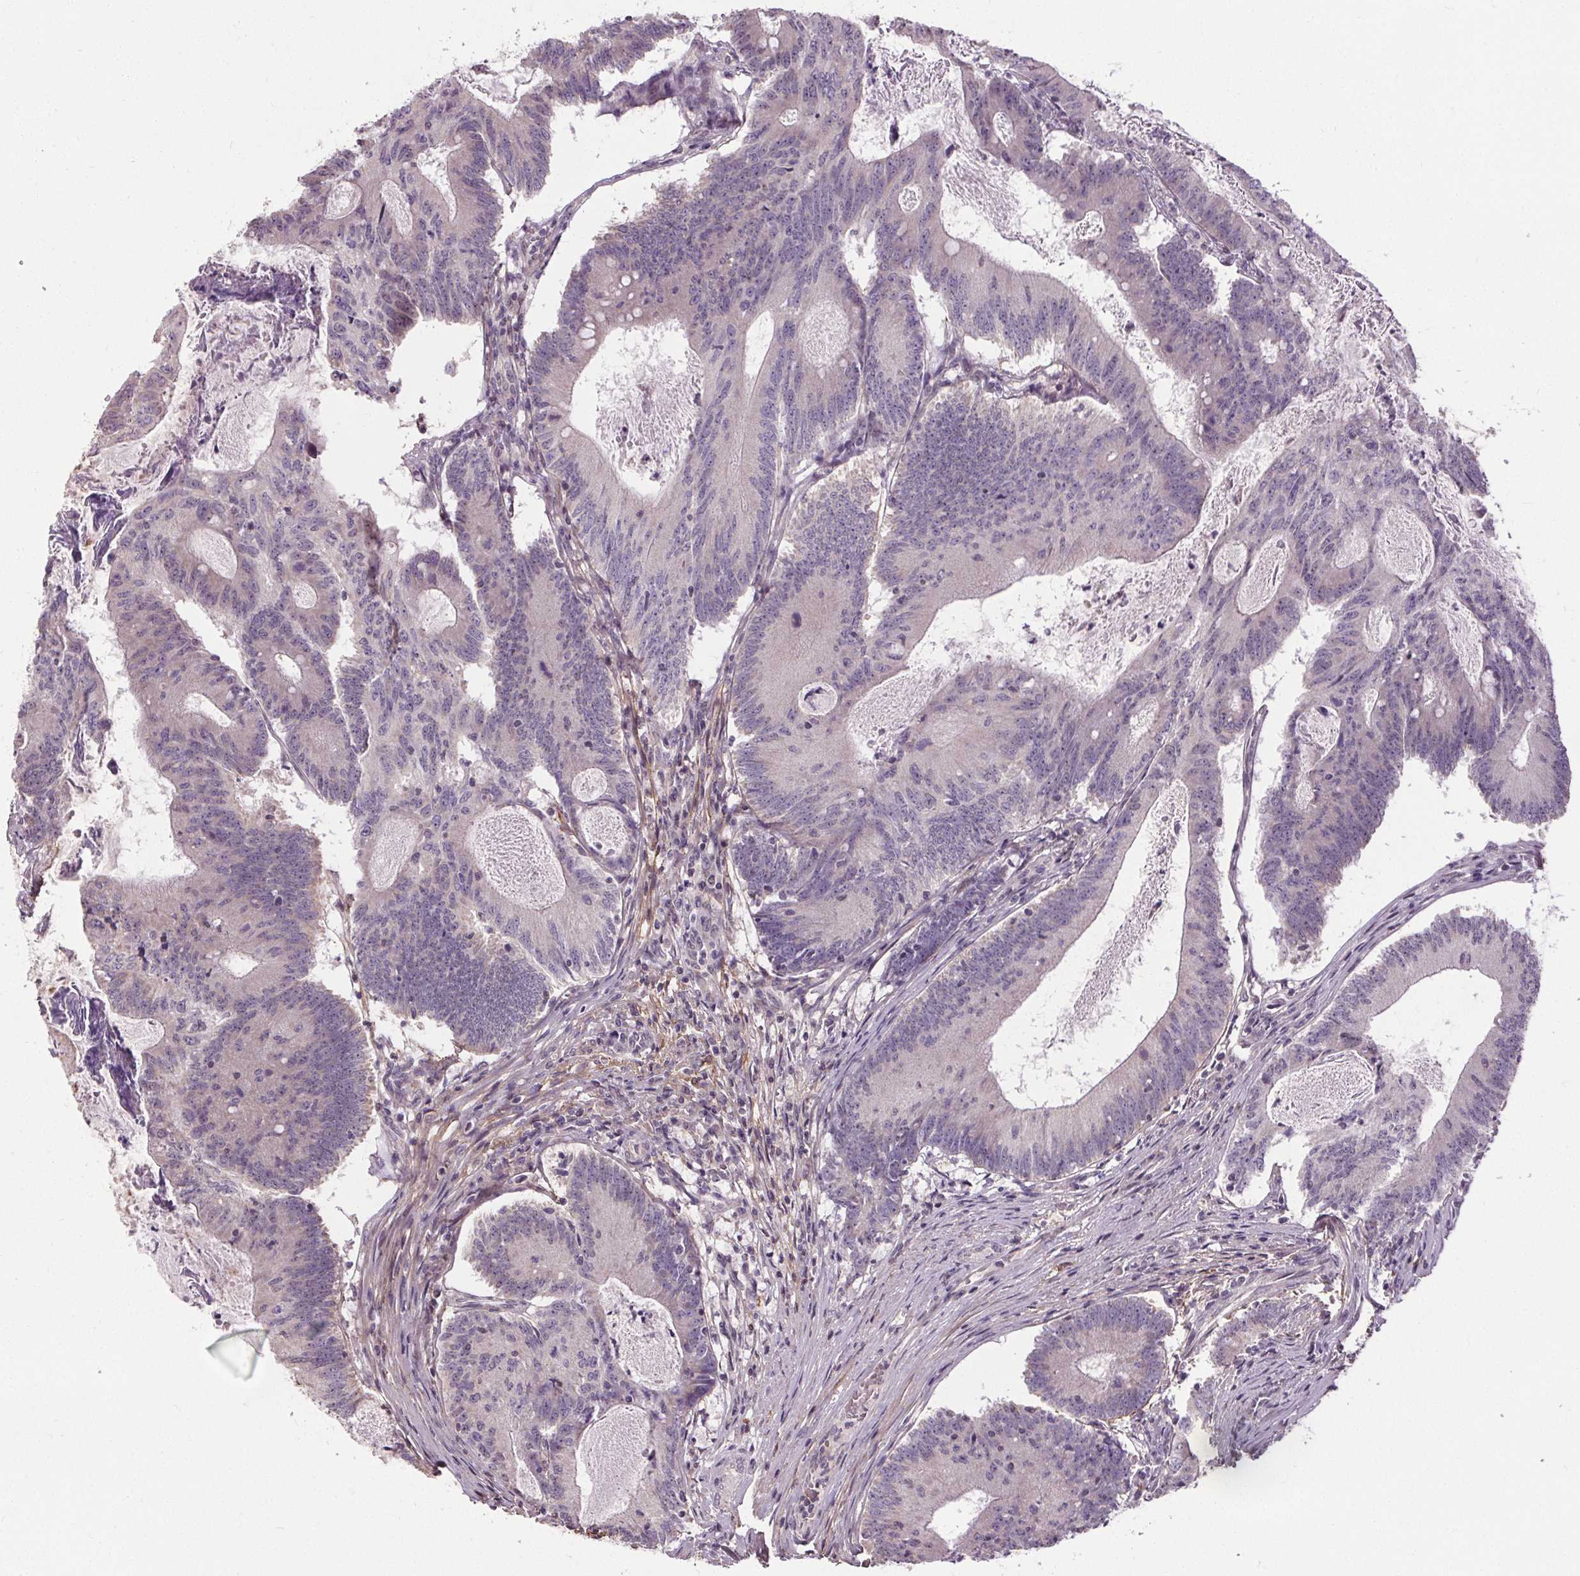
{"staining": {"intensity": "negative", "quantity": "none", "location": "none"}, "tissue": "colorectal cancer", "cell_type": "Tumor cells", "image_type": "cancer", "snomed": [{"axis": "morphology", "description": "Adenocarcinoma, NOS"}, {"axis": "topography", "description": "Colon"}], "caption": "The micrograph reveals no significant expression in tumor cells of colorectal cancer (adenocarcinoma).", "gene": "KIAA0232", "patient": {"sex": "female", "age": 70}}